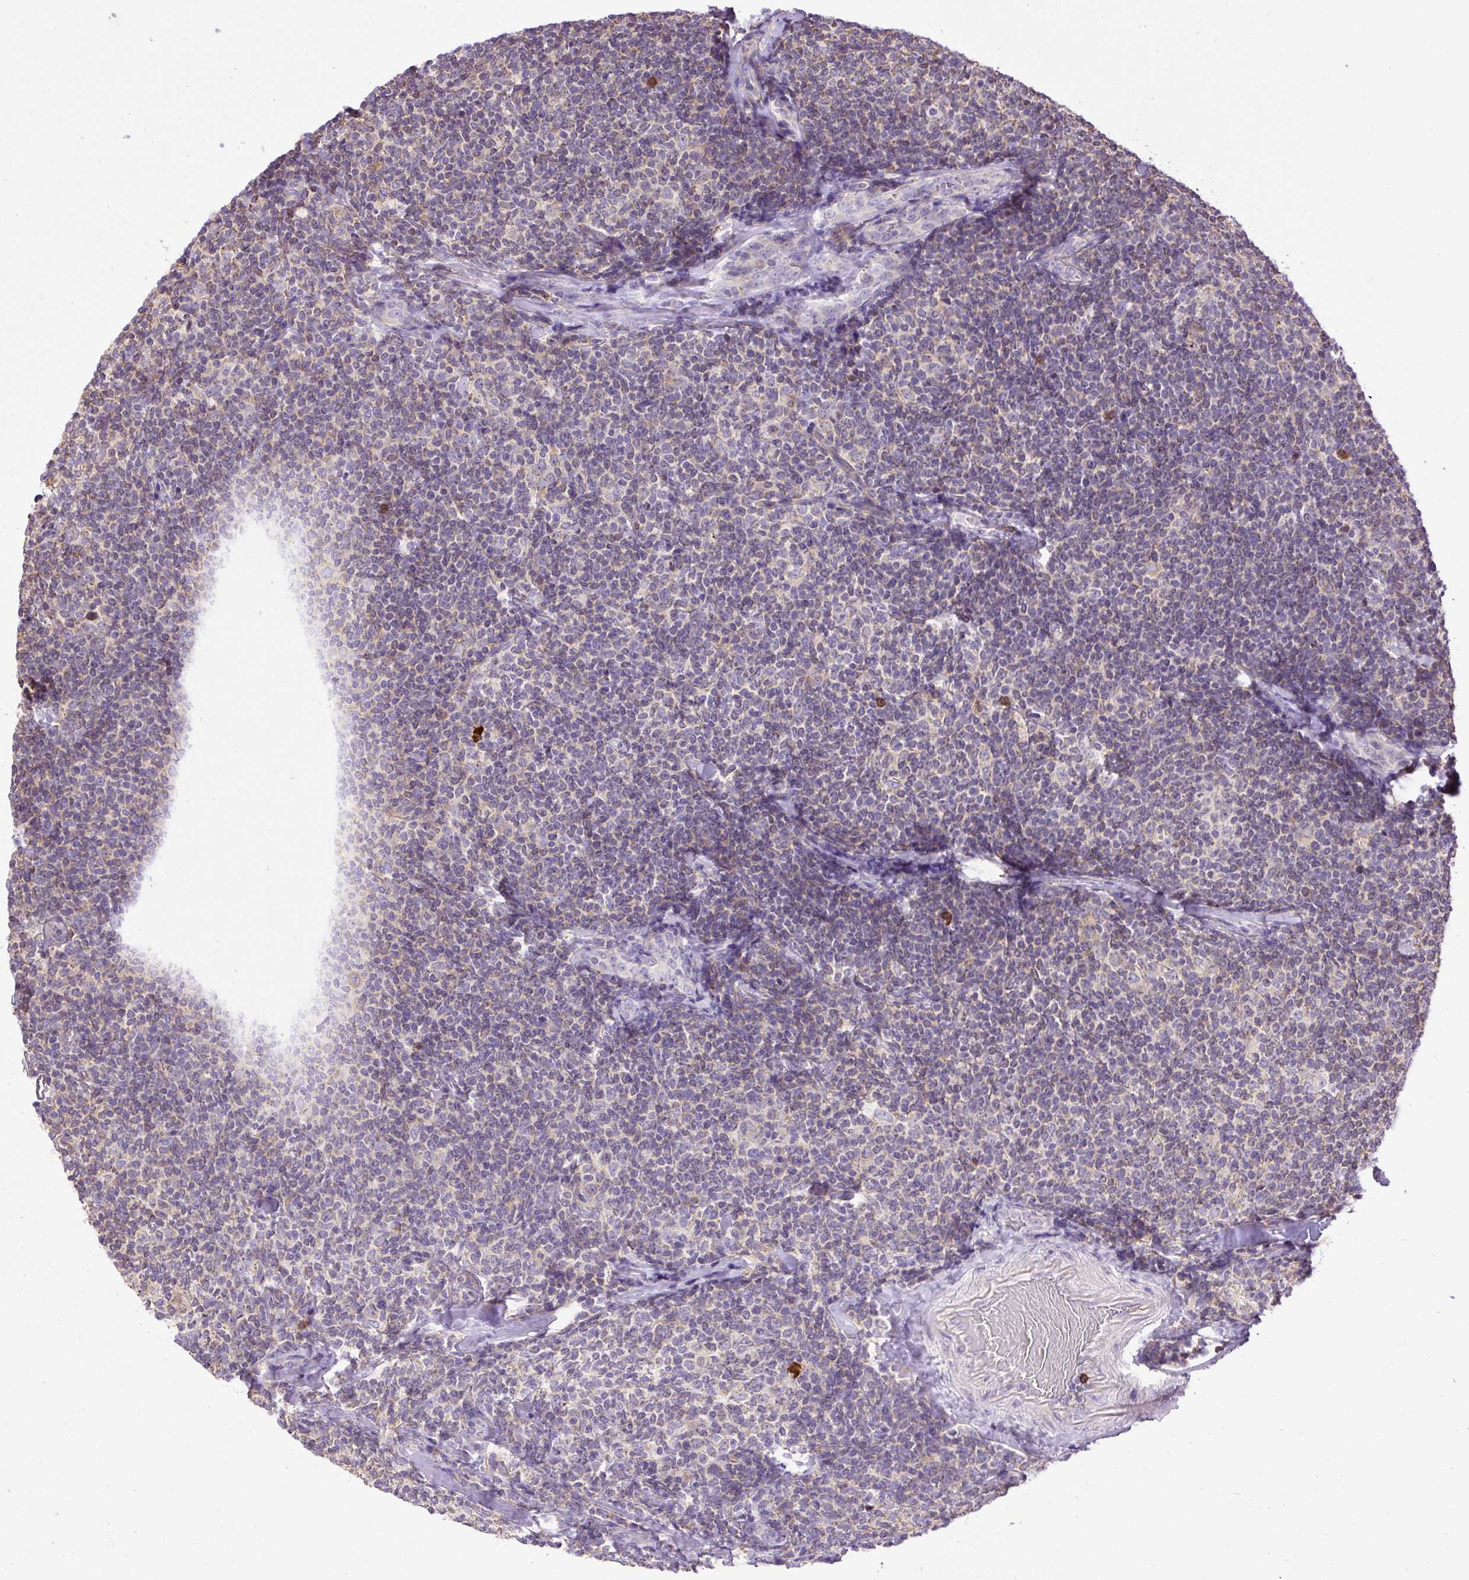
{"staining": {"intensity": "negative", "quantity": "none", "location": "none"}, "tissue": "lymphoma", "cell_type": "Tumor cells", "image_type": "cancer", "snomed": [{"axis": "morphology", "description": "Malignant lymphoma, non-Hodgkin's type, Low grade"}, {"axis": "topography", "description": "Lymph node"}], "caption": "This is a image of immunohistochemistry staining of lymphoma, which shows no staining in tumor cells.", "gene": "CFAP47", "patient": {"sex": "female", "age": 56}}